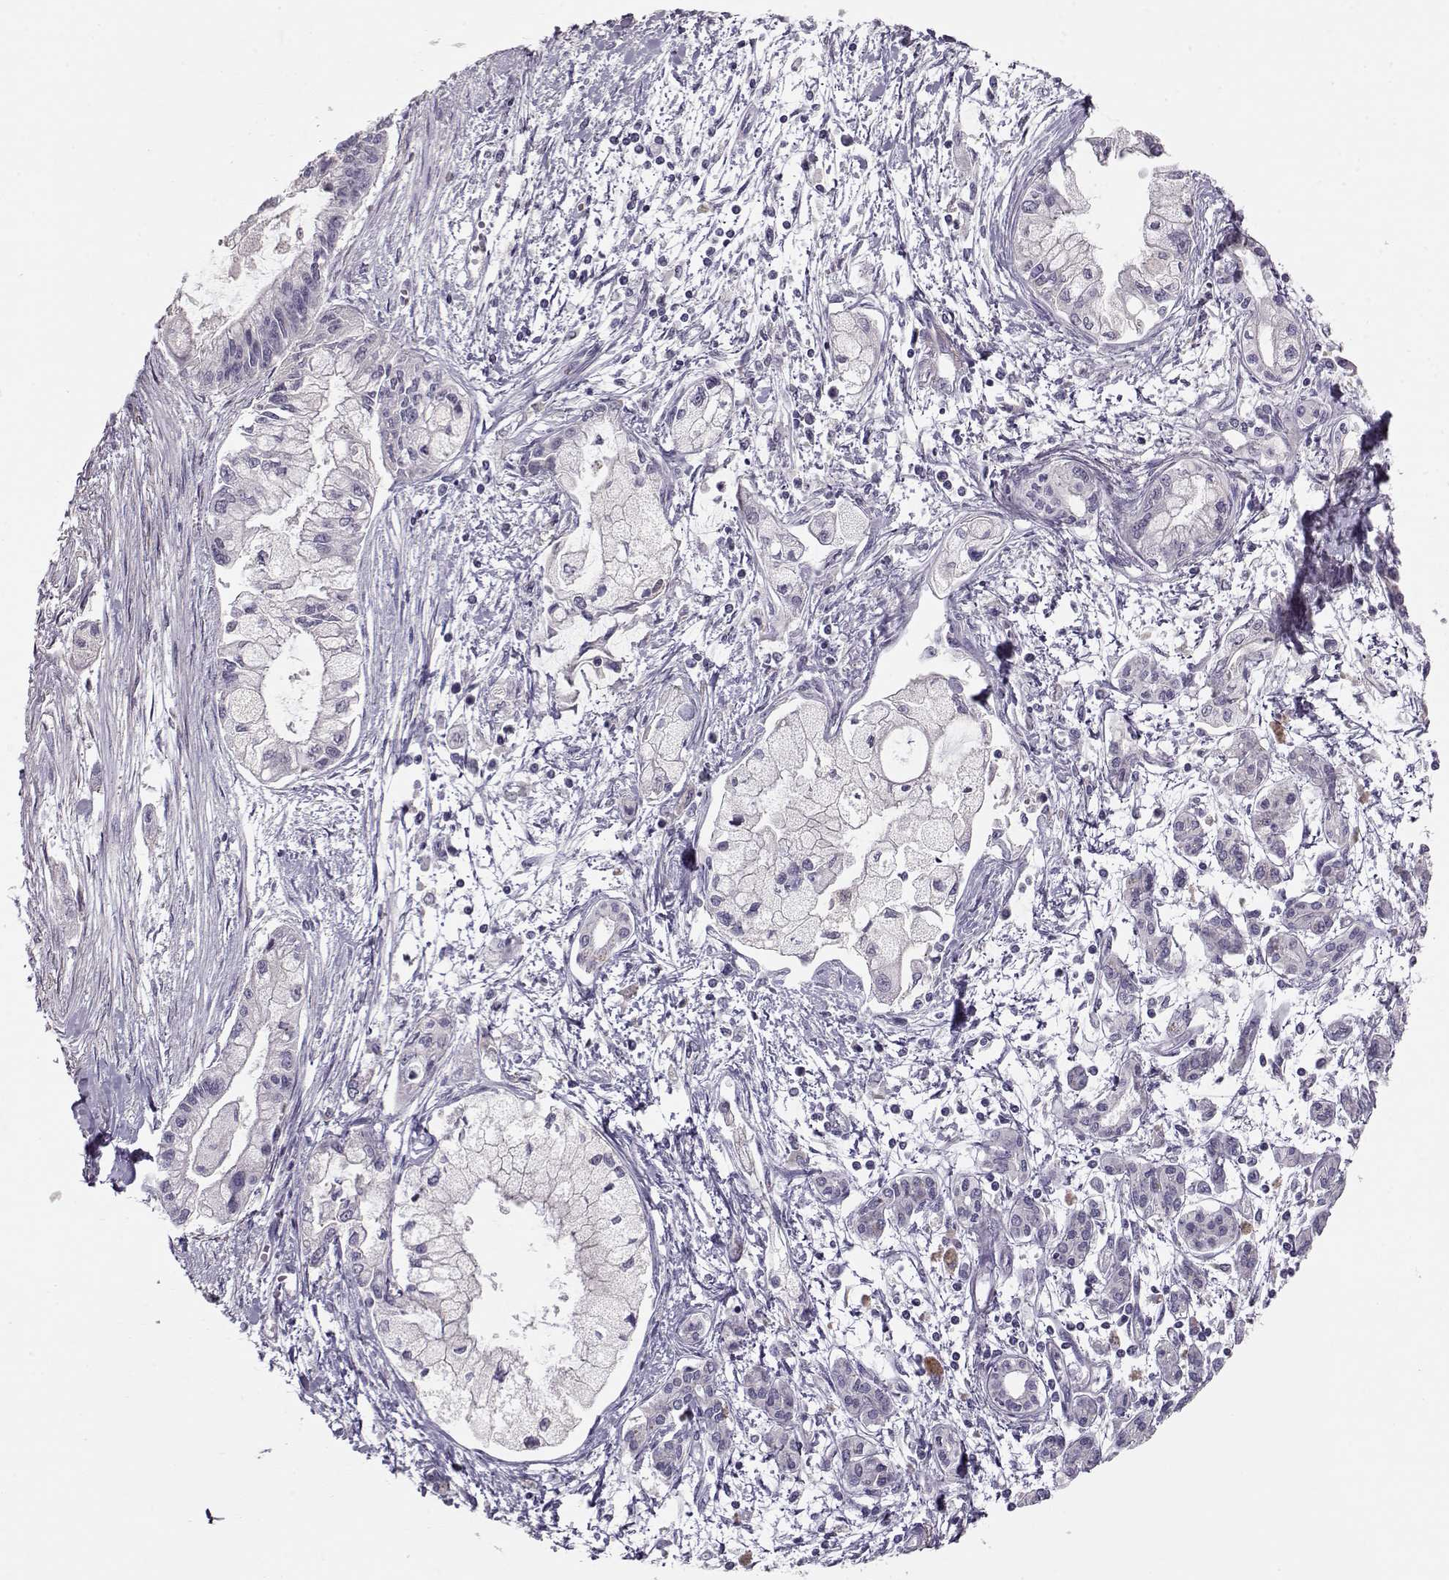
{"staining": {"intensity": "negative", "quantity": "none", "location": "none"}, "tissue": "pancreatic cancer", "cell_type": "Tumor cells", "image_type": "cancer", "snomed": [{"axis": "morphology", "description": "Adenocarcinoma, NOS"}, {"axis": "topography", "description": "Pancreas"}], "caption": "There is no significant expression in tumor cells of pancreatic cancer (adenocarcinoma).", "gene": "GRK1", "patient": {"sex": "male", "age": 54}}